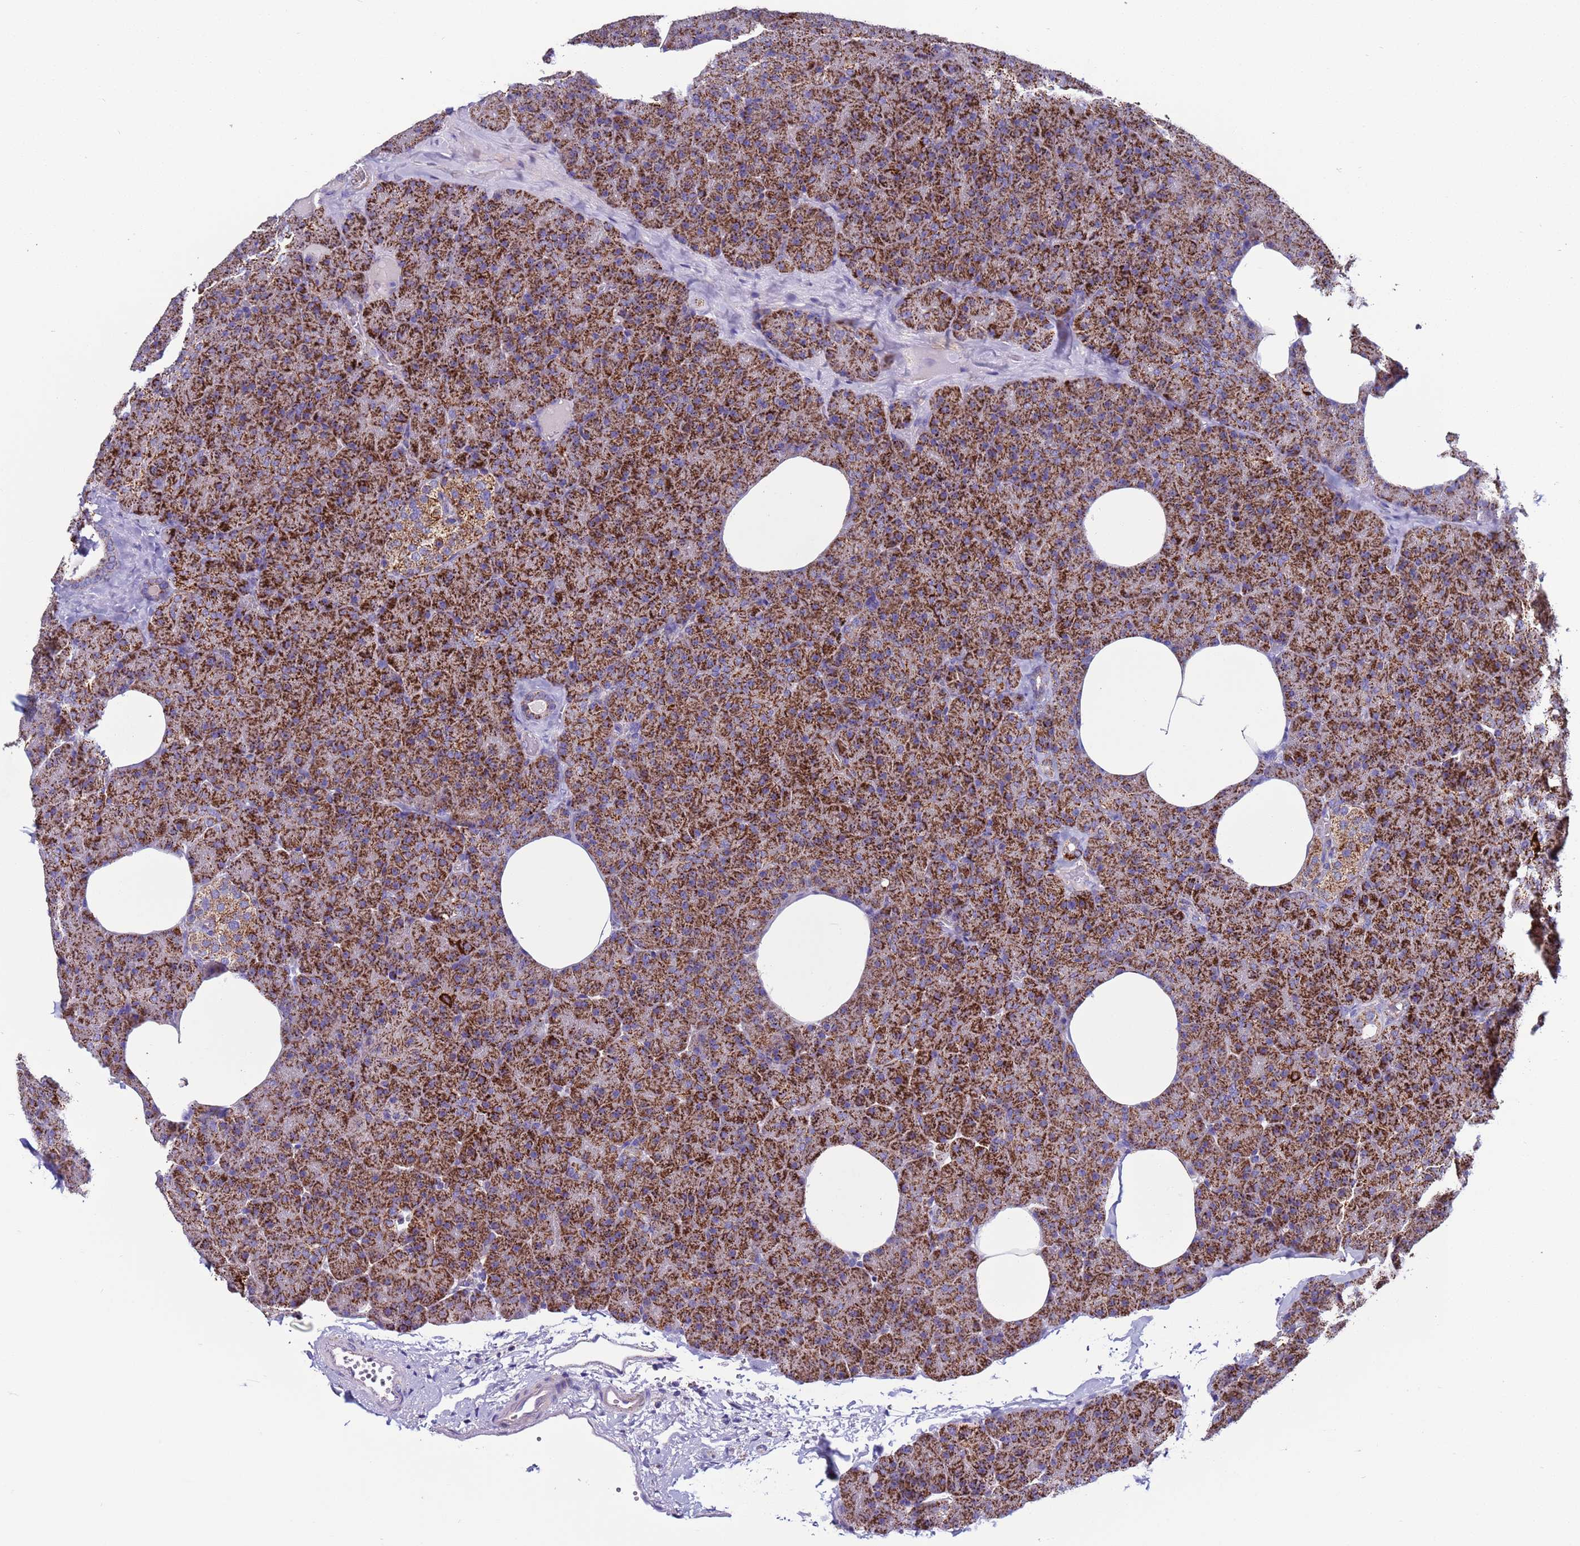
{"staining": {"intensity": "strong", "quantity": ">75%", "location": "cytoplasmic/membranous"}, "tissue": "pancreas", "cell_type": "Exocrine glandular cells", "image_type": "normal", "snomed": [{"axis": "morphology", "description": "Normal tissue, NOS"}, {"axis": "morphology", "description": "Carcinoid, malignant, NOS"}, {"axis": "topography", "description": "Pancreas"}], "caption": "A brown stain labels strong cytoplasmic/membranous staining of a protein in exocrine glandular cells of benign pancreas. The protein of interest is stained brown, and the nuclei are stained in blue (DAB (3,3'-diaminobenzidine) IHC with brightfield microscopy, high magnification).", "gene": "ZBTB39", "patient": {"sex": "female", "age": 35}}